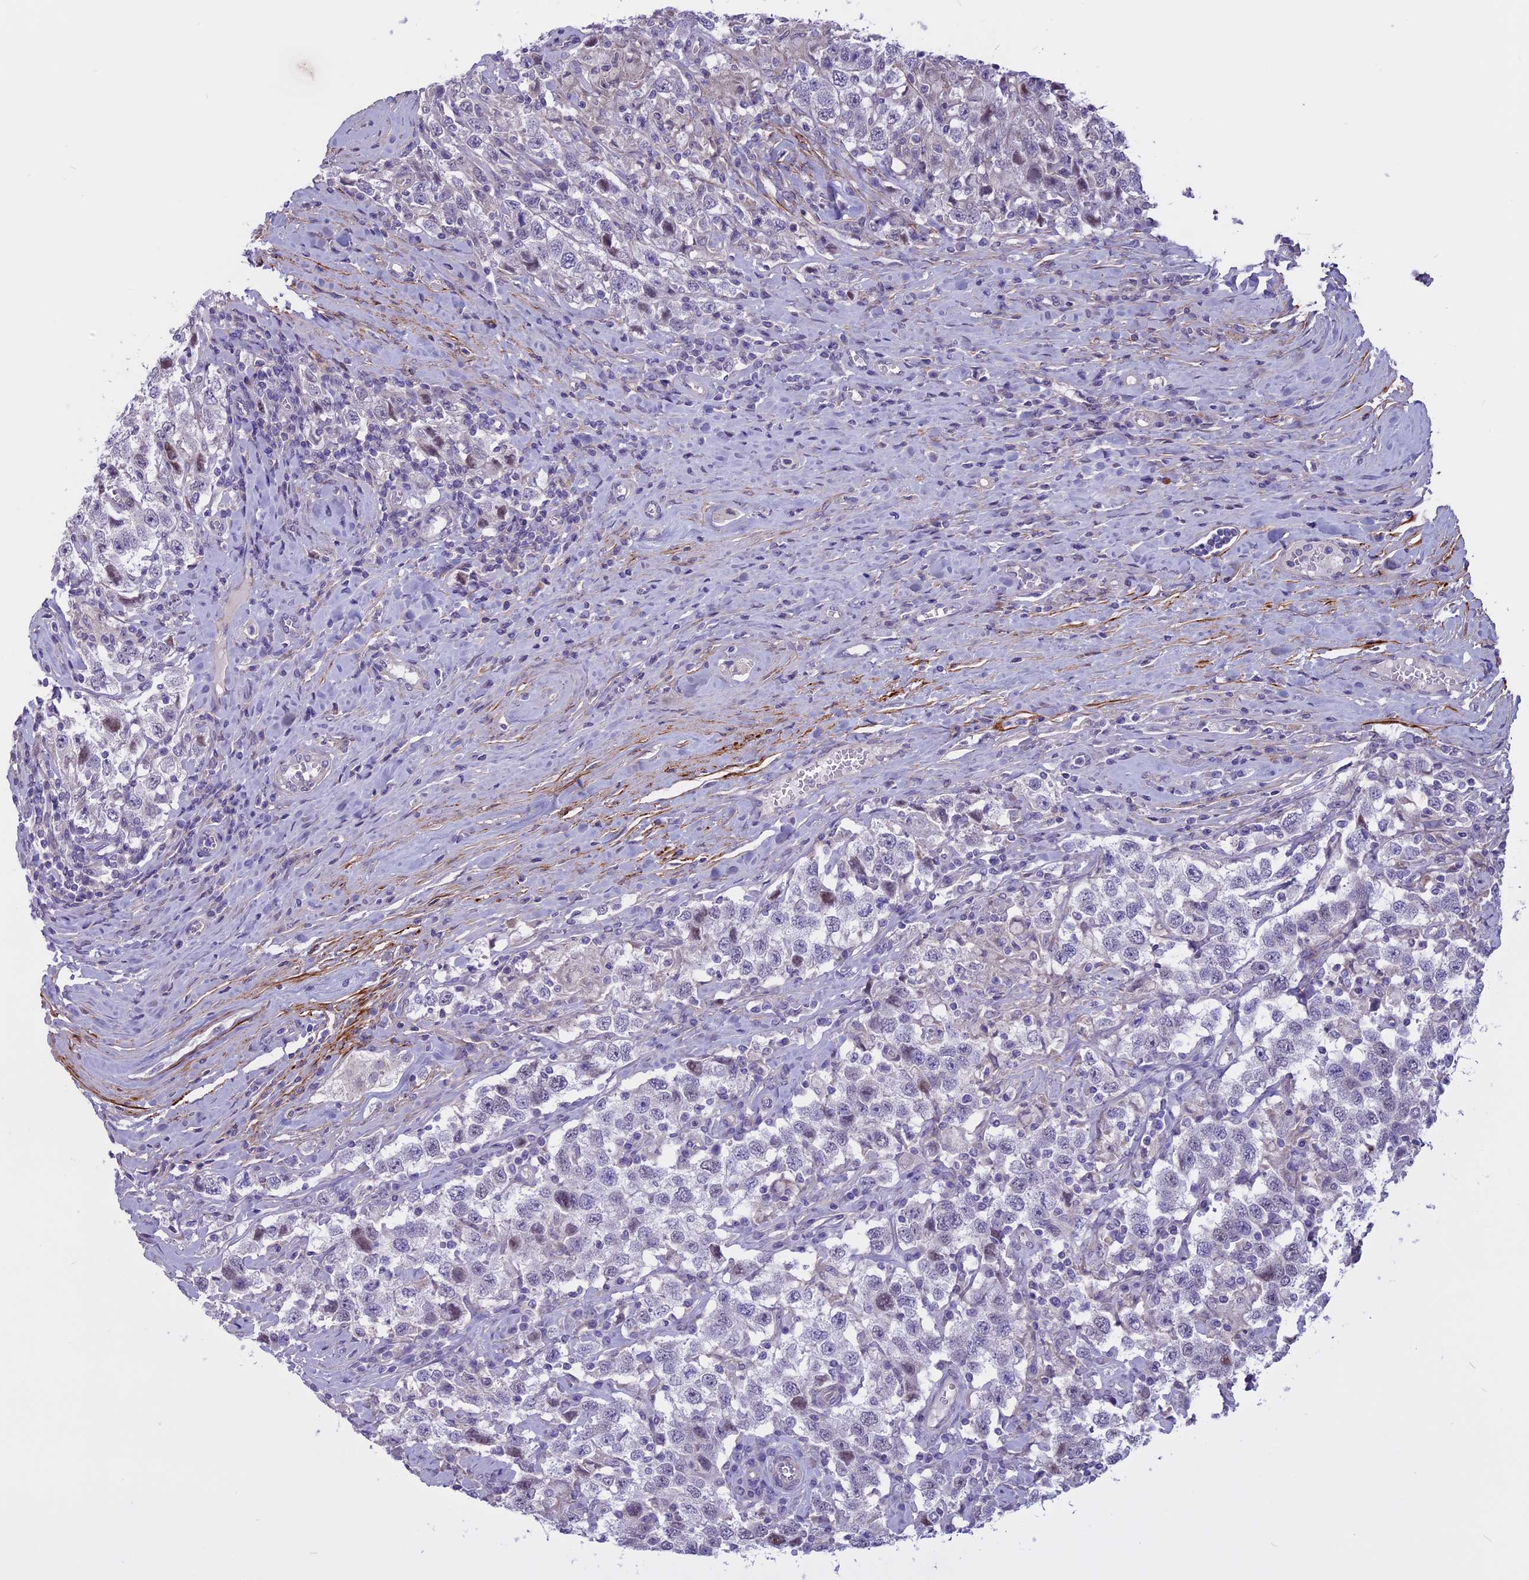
{"staining": {"intensity": "negative", "quantity": "none", "location": "none"}, "tissue": "testis cancer", "cell_type": "Tumor cells", "image_type": "cancer", "snomed": [{"axis": "morphology", "description": "Seminoma, NOS"}, {"axis": "topography", "description": "Testis"}], "caption": "A histopathology image of testis cancer (seminoma) stained for a protein shows no brown staining in tumor cells.", "gene": "SPHKAP", "patient": {"sex": "male", "age": 41}}